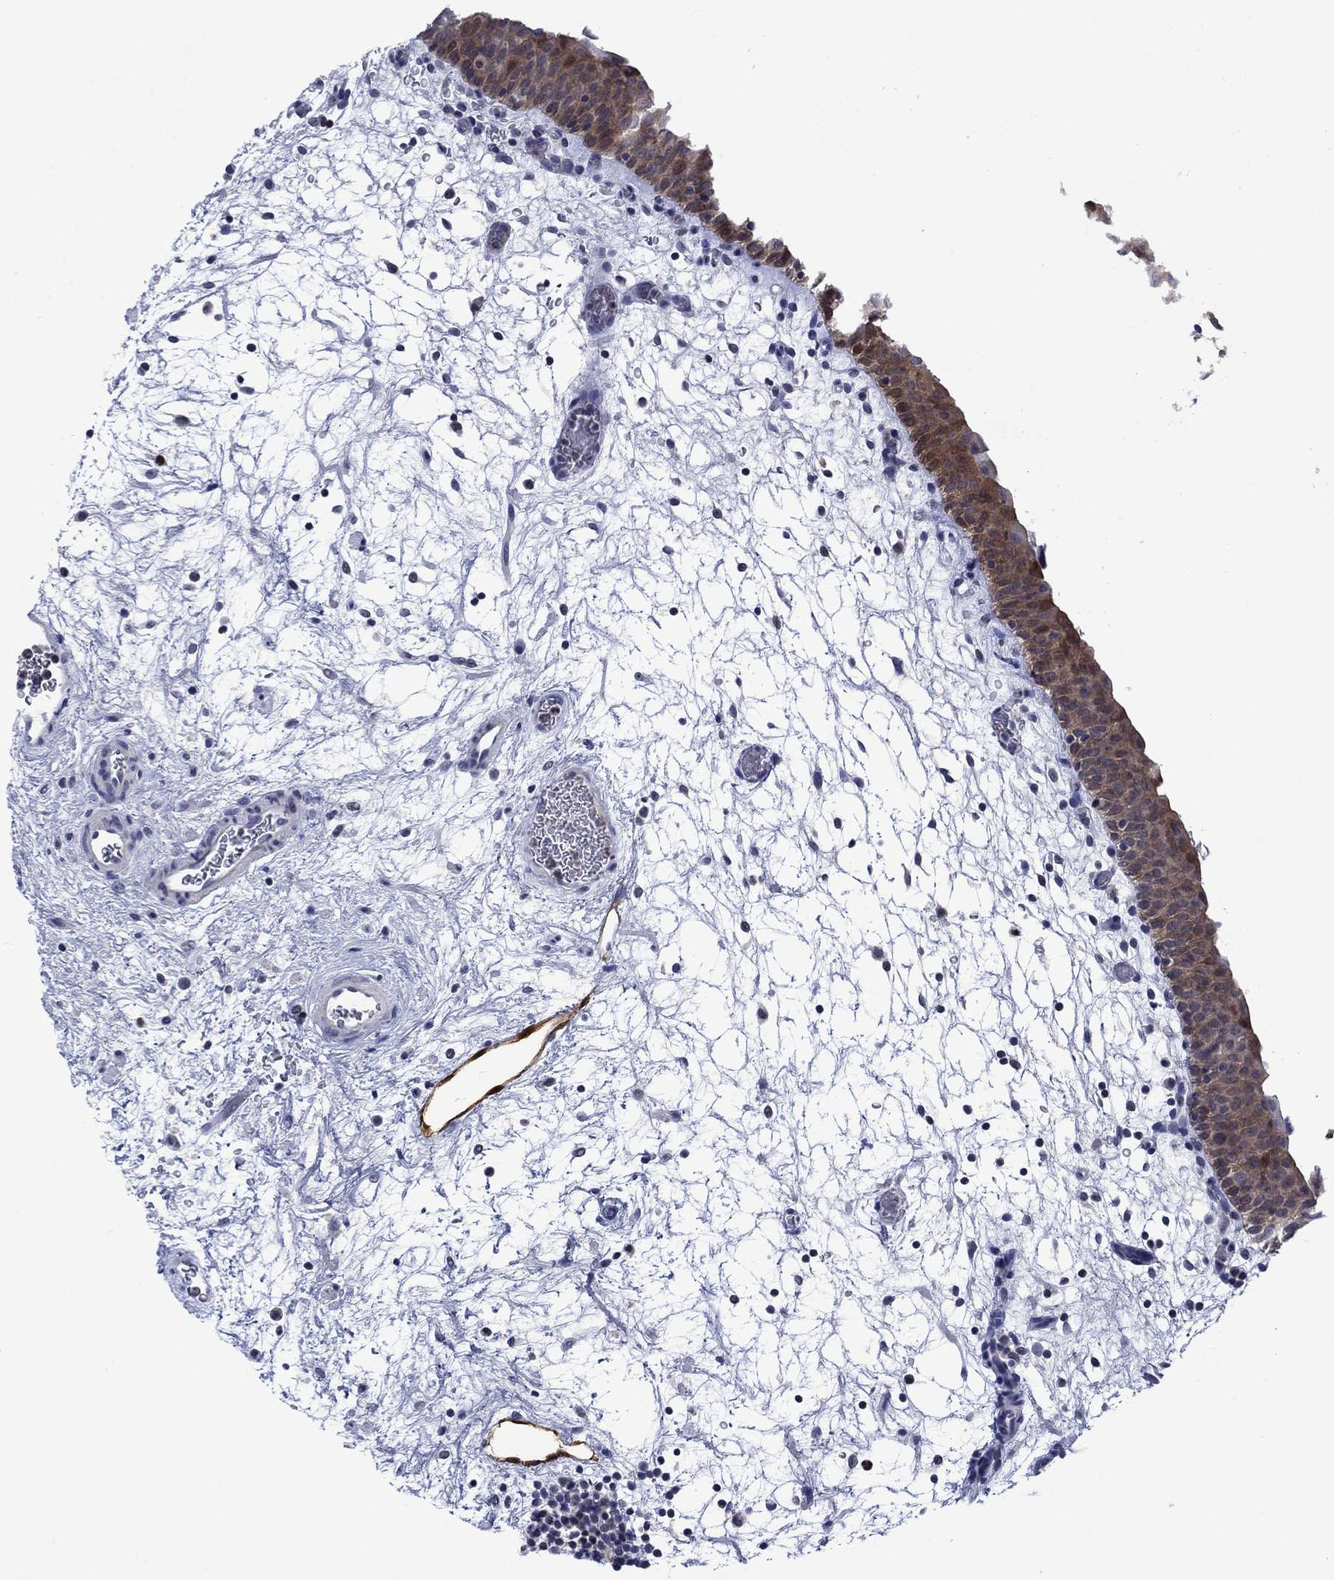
{"staining": {"intensity": "moderate", "quantity": "<25%", "location": "cytoplasmic/membranous"}, "tissue": "urinary bladder", "cell_type": "Urothelial cells", "image_type": "normal", "snomed": [{"axis": "morphology", "description": "Normal tissue, NOS"}, {"axis": "topography", "description": "Urinary bladder"}], "caption": "Unremarkable urinary bladder exhibits moderate cytoplasmic/membranous expression in about <25% of urothelial cells, visualized by immunohistochemistry.", "gene": "AGL", "patient": {"sex": "male", "age": 37}}